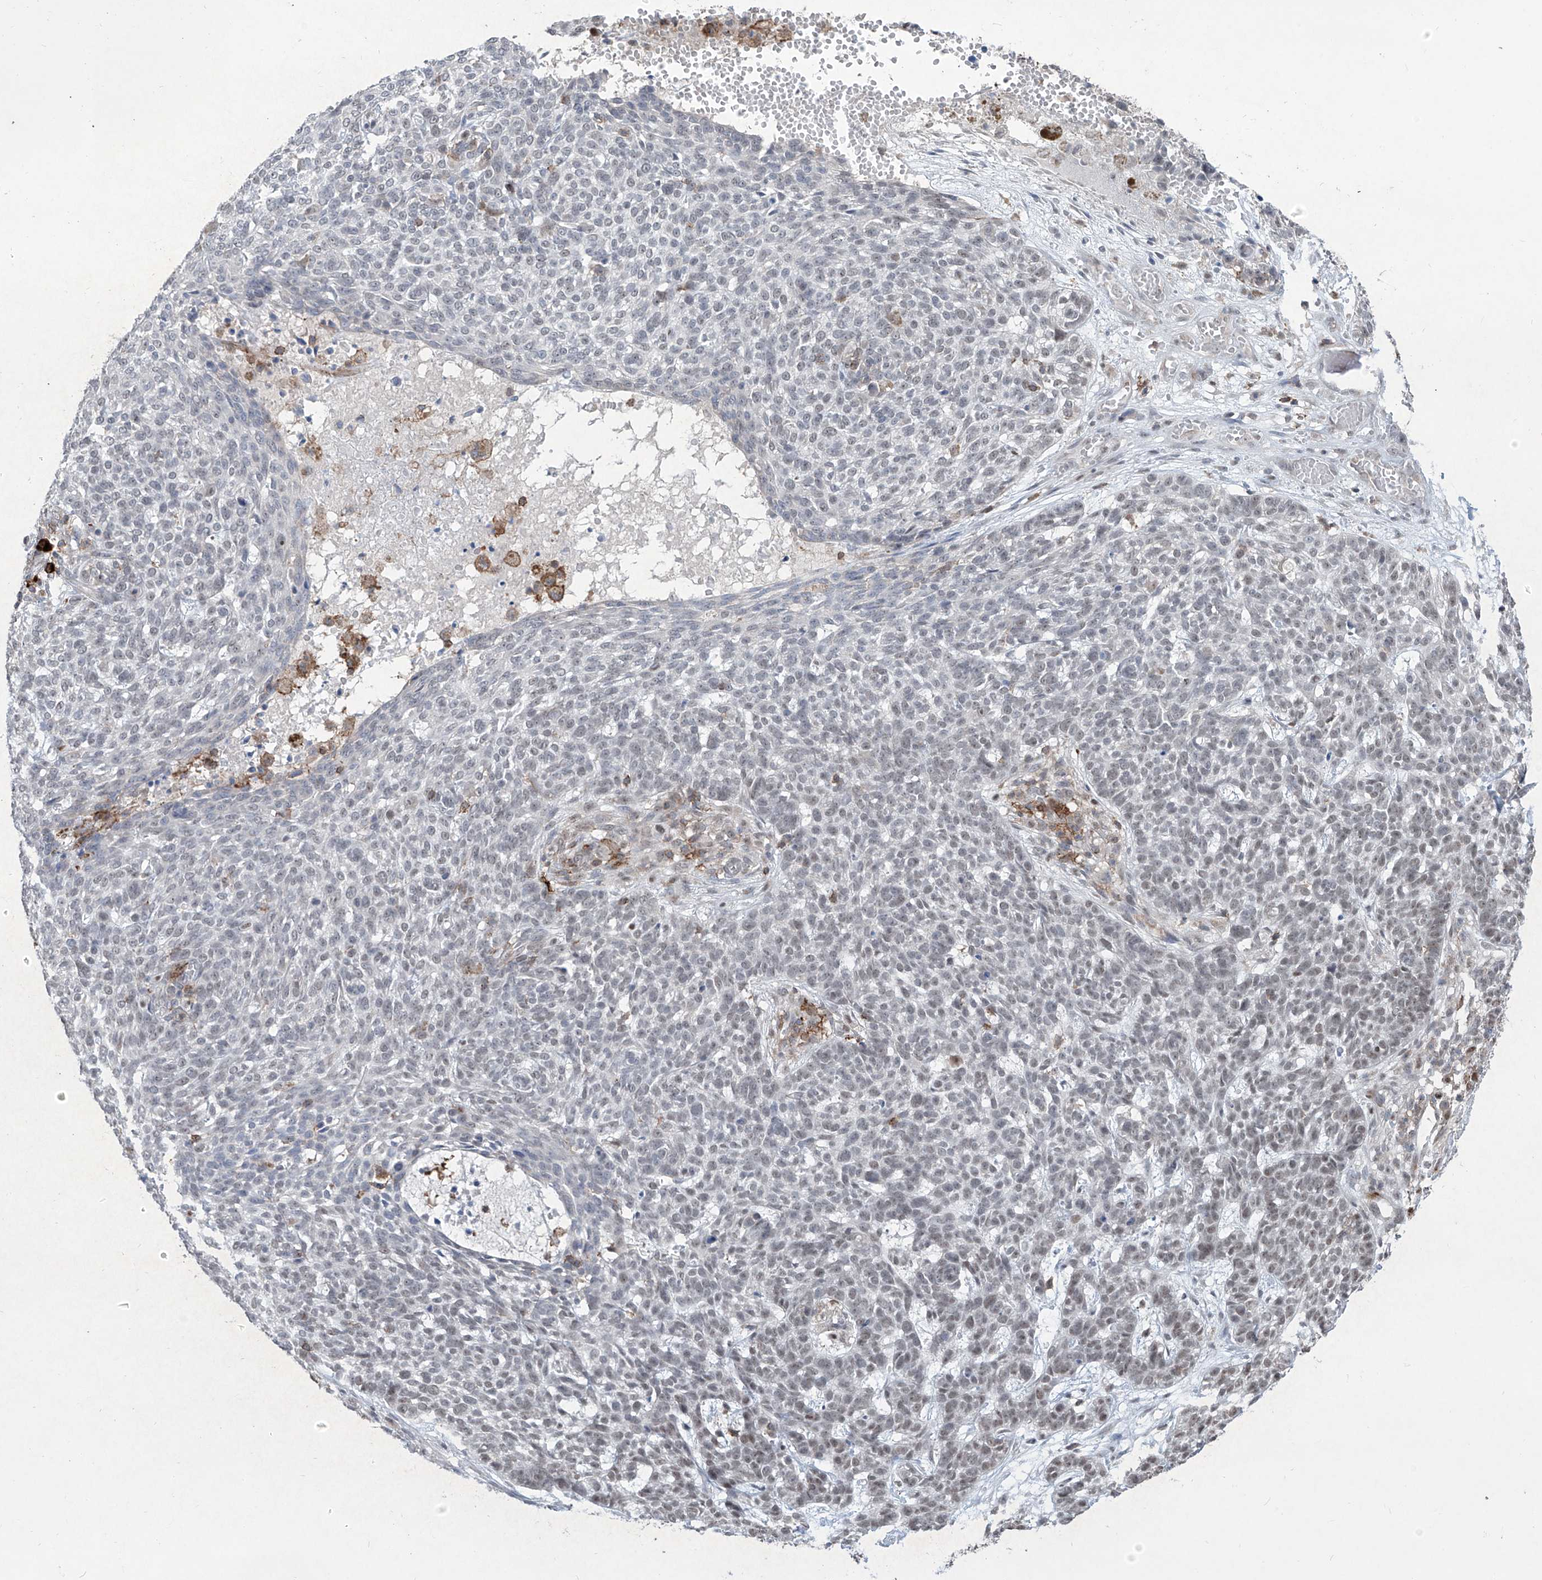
{"staining": {"intensity": "negative", "quantity": "none", "location": "none"}, "tissue": "skin cancer", "cell_type": "Tumor cells", "image_type": "cancer", "snomed": [{"axis": "morphology", "description": "Basal cell carcinoma"}, {"axis": "topography", "description": "Skin"}], "caption": "High power microscopy histopathology image of an immunohistochemistry (IHC) micrograph of skin cancer, revealing no significant positivity in tumor cells.", "gene": "ZBTB48", "patient": {"sex": "male", "age": 85}}